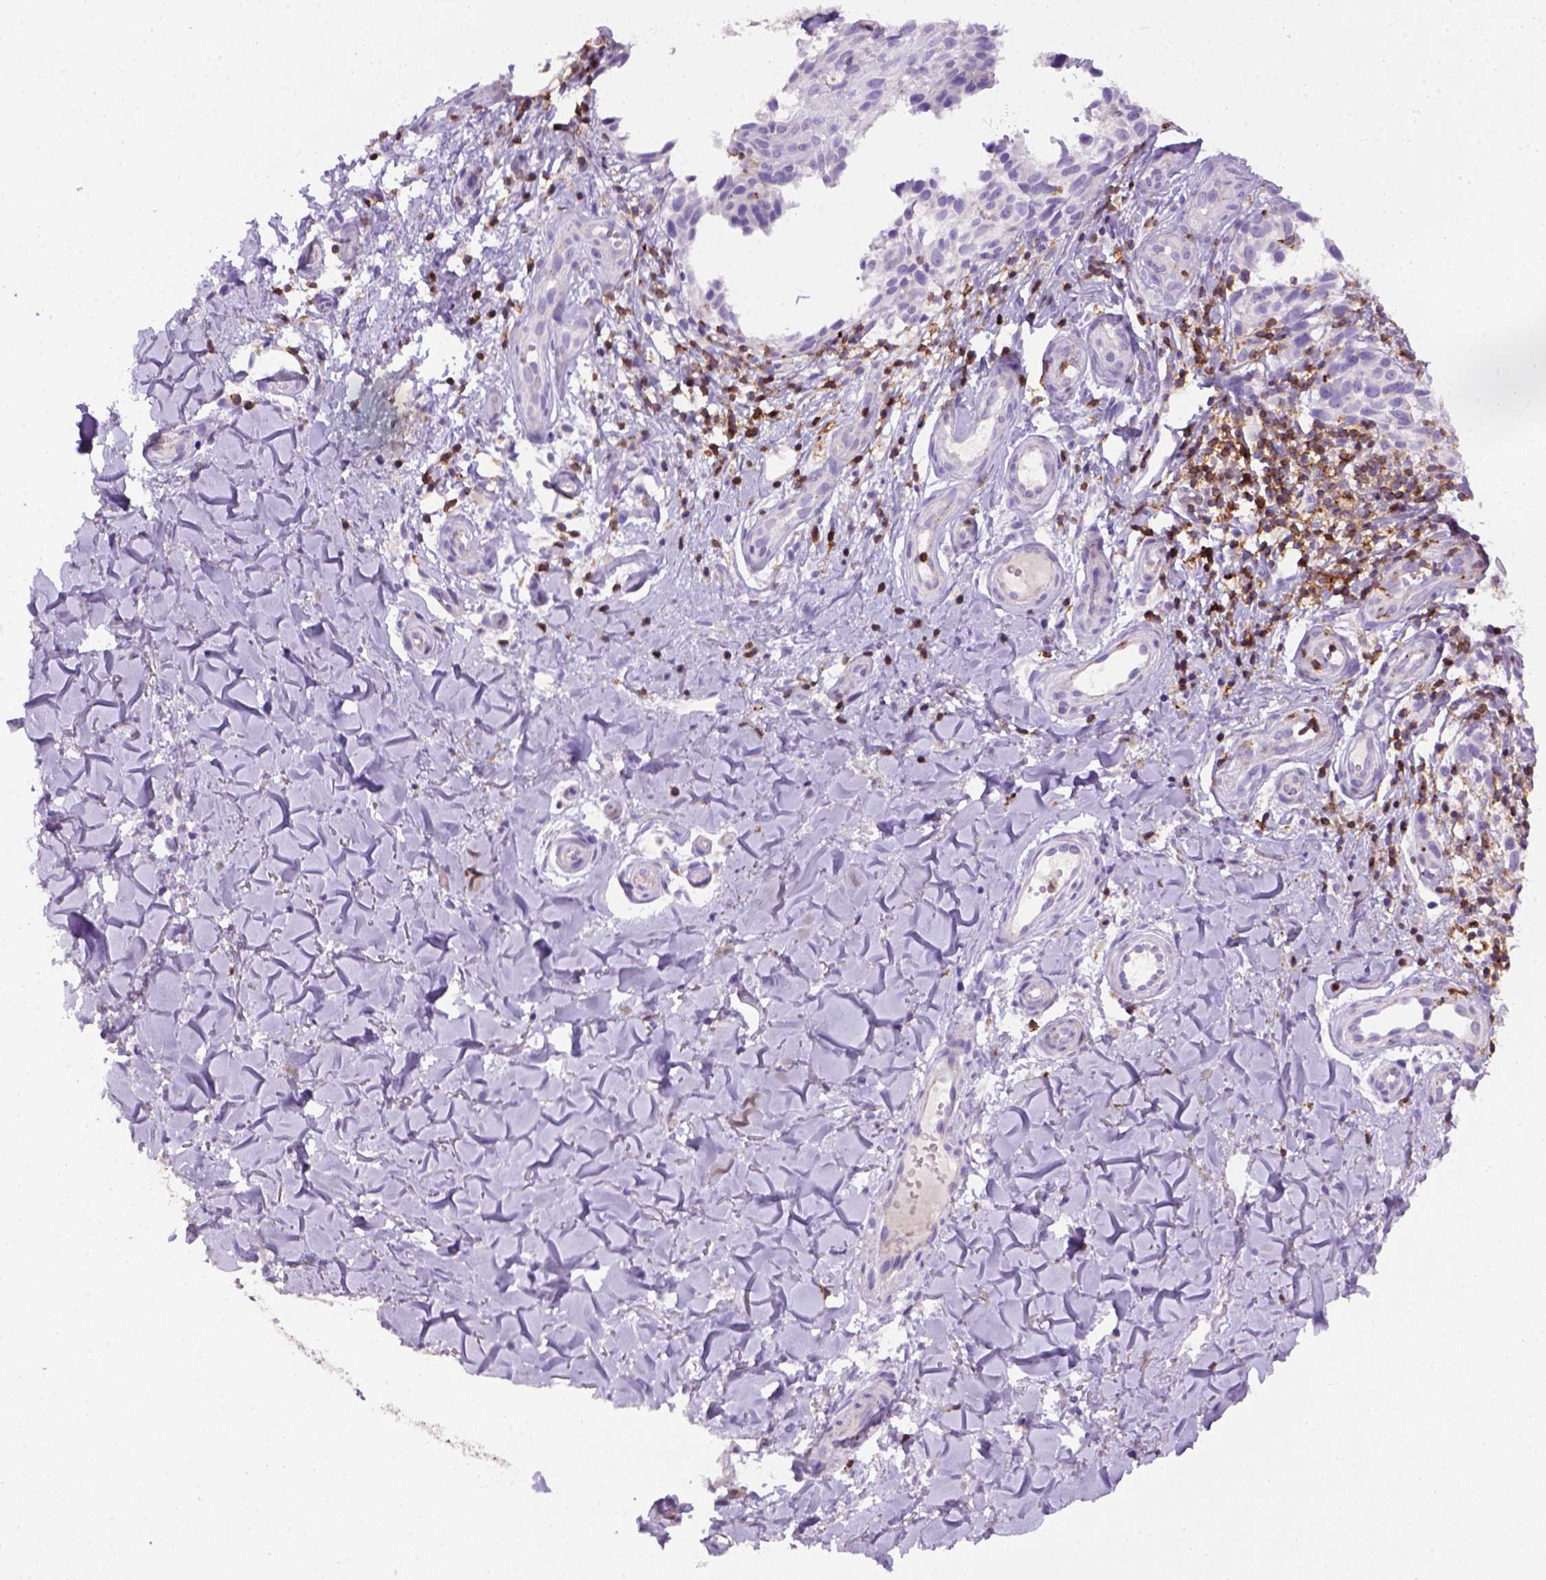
{"staining": {"intensity": "negative", "quantity": "none", "location": "none"}, "tissue": "melanoma", "cell_type": "Tumor cells", "image_type": "cancer", "snomed": [{"axis": "morphology", "description": "Malignant melanoma, NOS"}, {"axis": "topography", "description": "Skin"}], "caption": "Immunohistochemistry histopathology image of human melanoma stained for a protein (brown), which demonstrates no positivity in tumor cells.", "gene": "CD3E", "patient": {"sex": "female", "age": 53}}